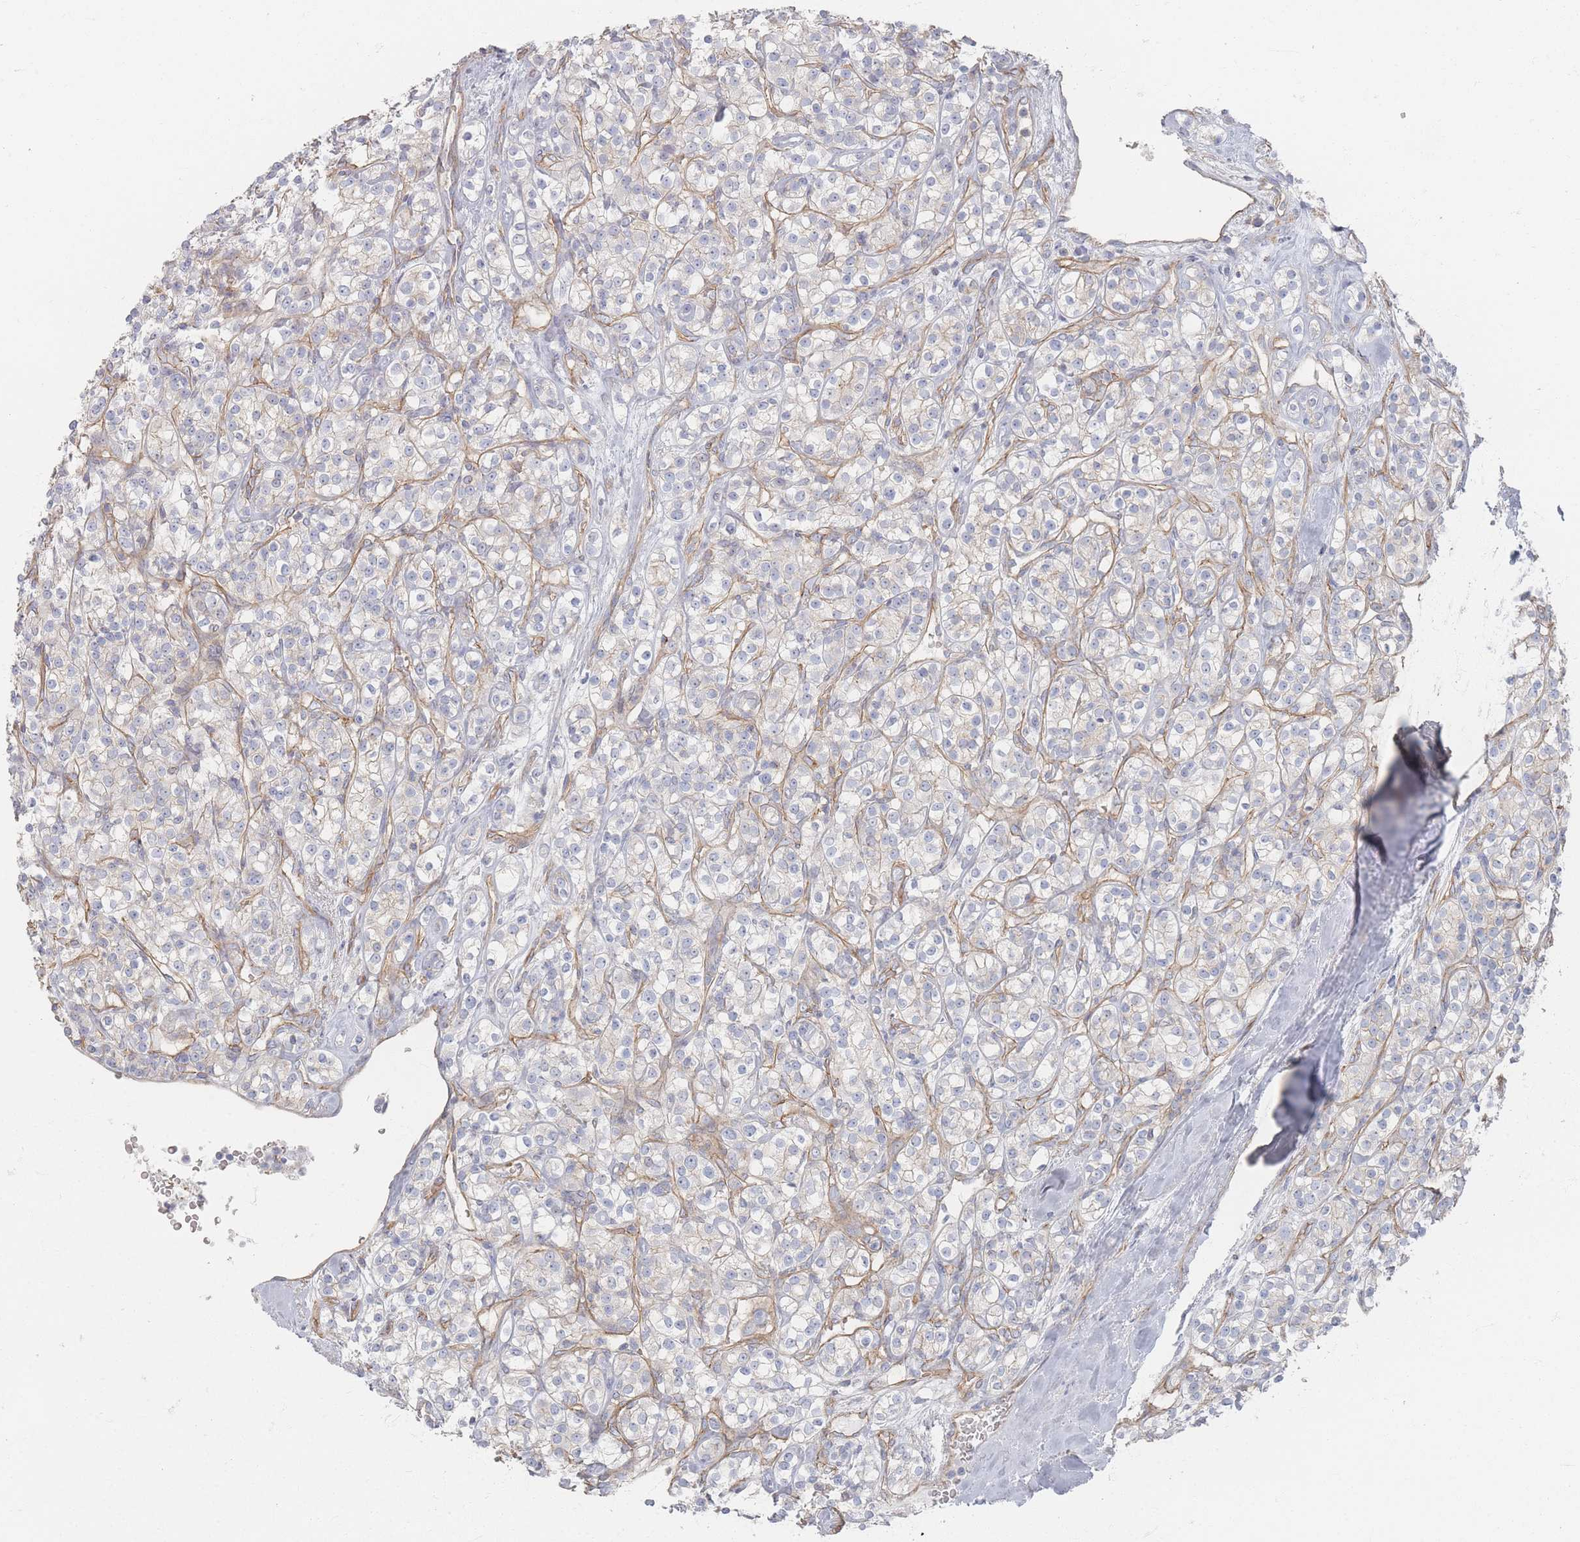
{"staining": {"intensity": "negative", "quantity": "none", "location": "none"}, "tissue": "renal cancer", "cell_type": "Tumor cells", "image_type": "cancer", "snomed": [{"axis": "morphology", "description": "Adenocarcinoma, NOS"}, {"axis": "topography", "description": "Kidney"}], "caption": "Immunohistochemistry micrograph of human adenocarcinoma (renal) stained for a protein (brown), which exhibits no positivity in tumor cells.", "gene": "GNB1", "patient": {"sex": "male", "age": 77}}